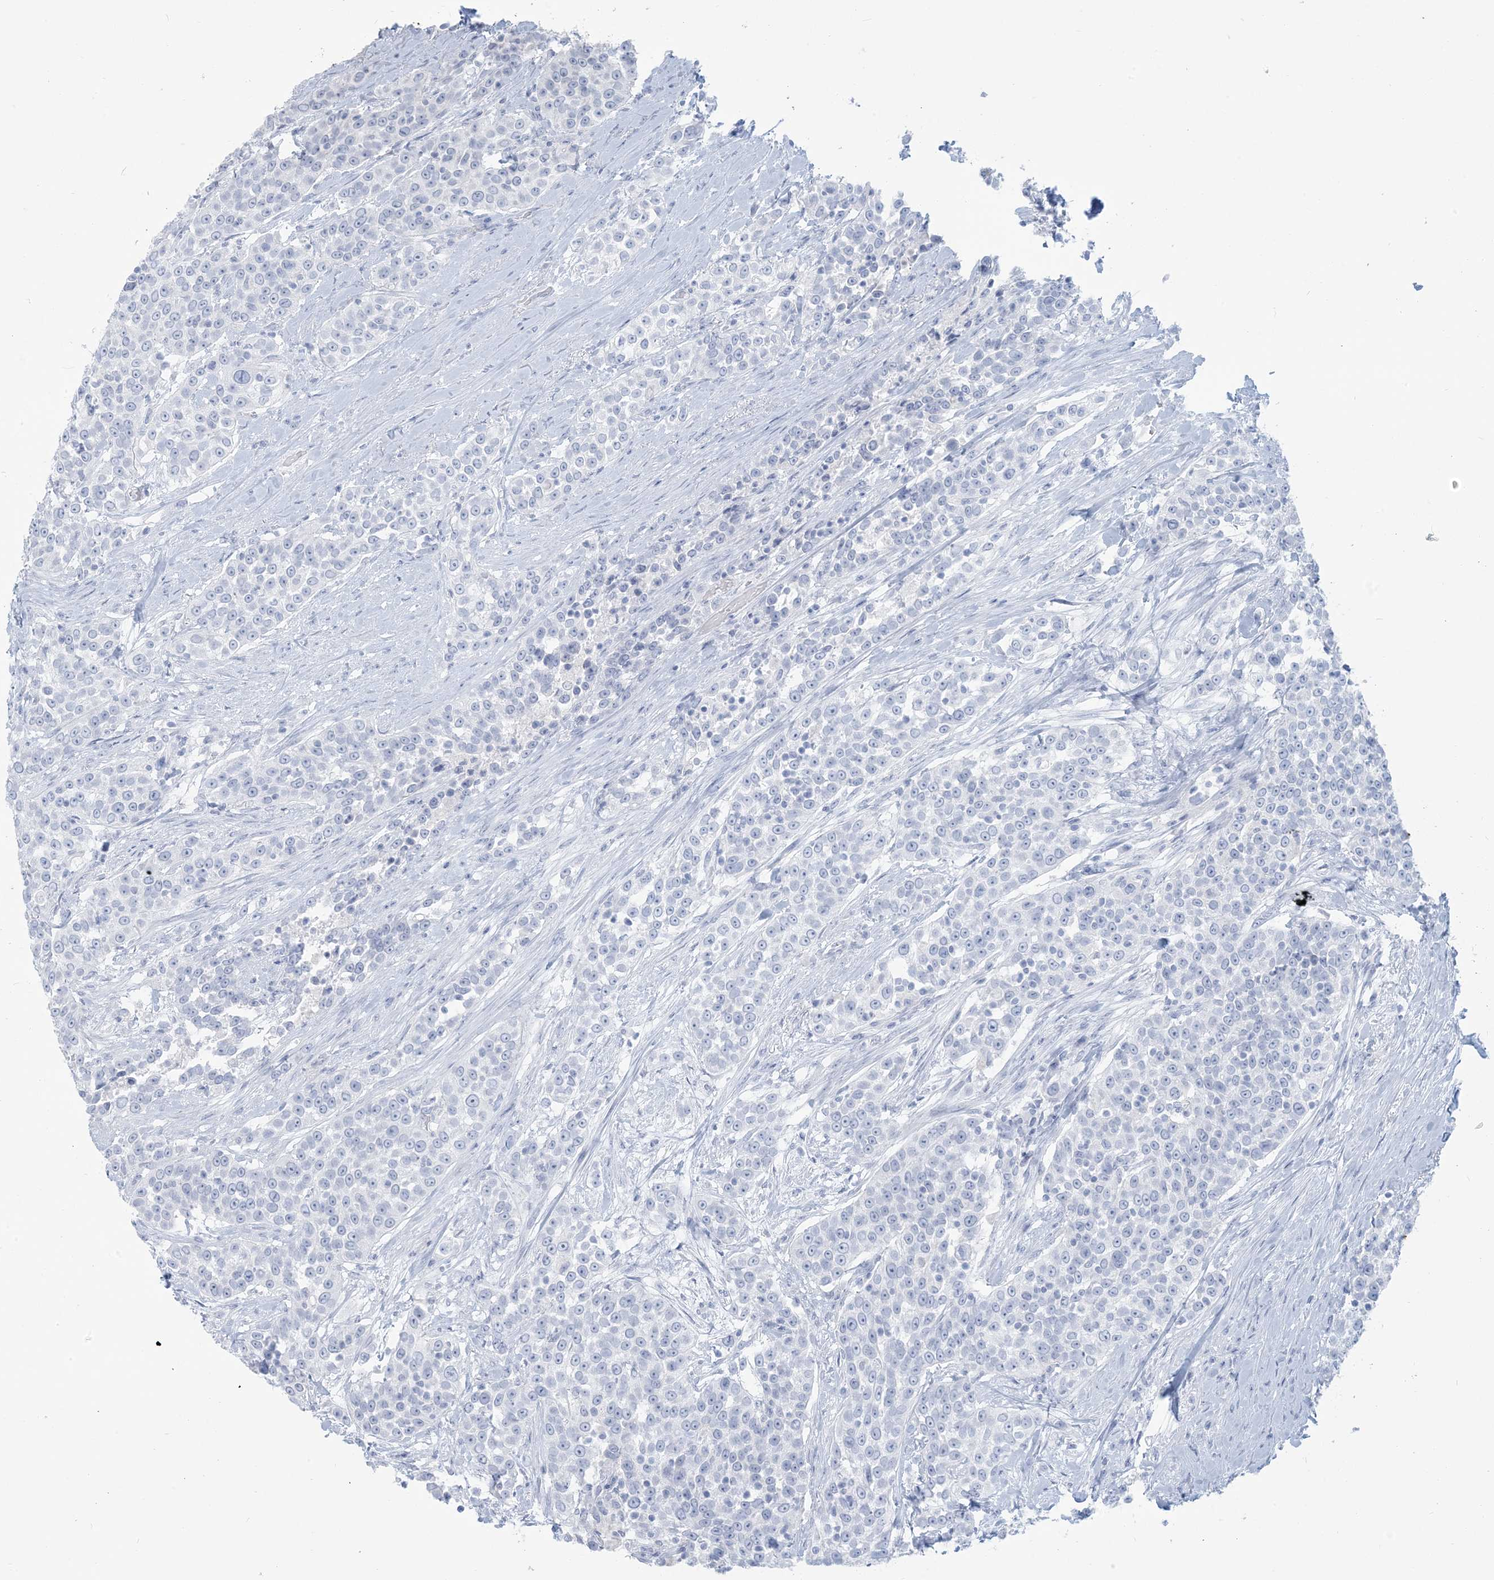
{"staining": {"intensity": "negative", "quantity": "none", "location": "none"}, "tissue": "urothelial cancer", "cell_type": "Tumor cells", "image_type": "cancer", "snomed": [{"axis": "morphology", "description": "Urothelial carcinoma, High grade"}, {"axis": "topography", "description": "Urinary bladder"}], "caption": "The IHC image has no significant staining in tumor cells of high-grade urothelial carcinoma tissue.", "gene": "HLA-DRB1", "patient": {"sex": "female", "age": 80}}